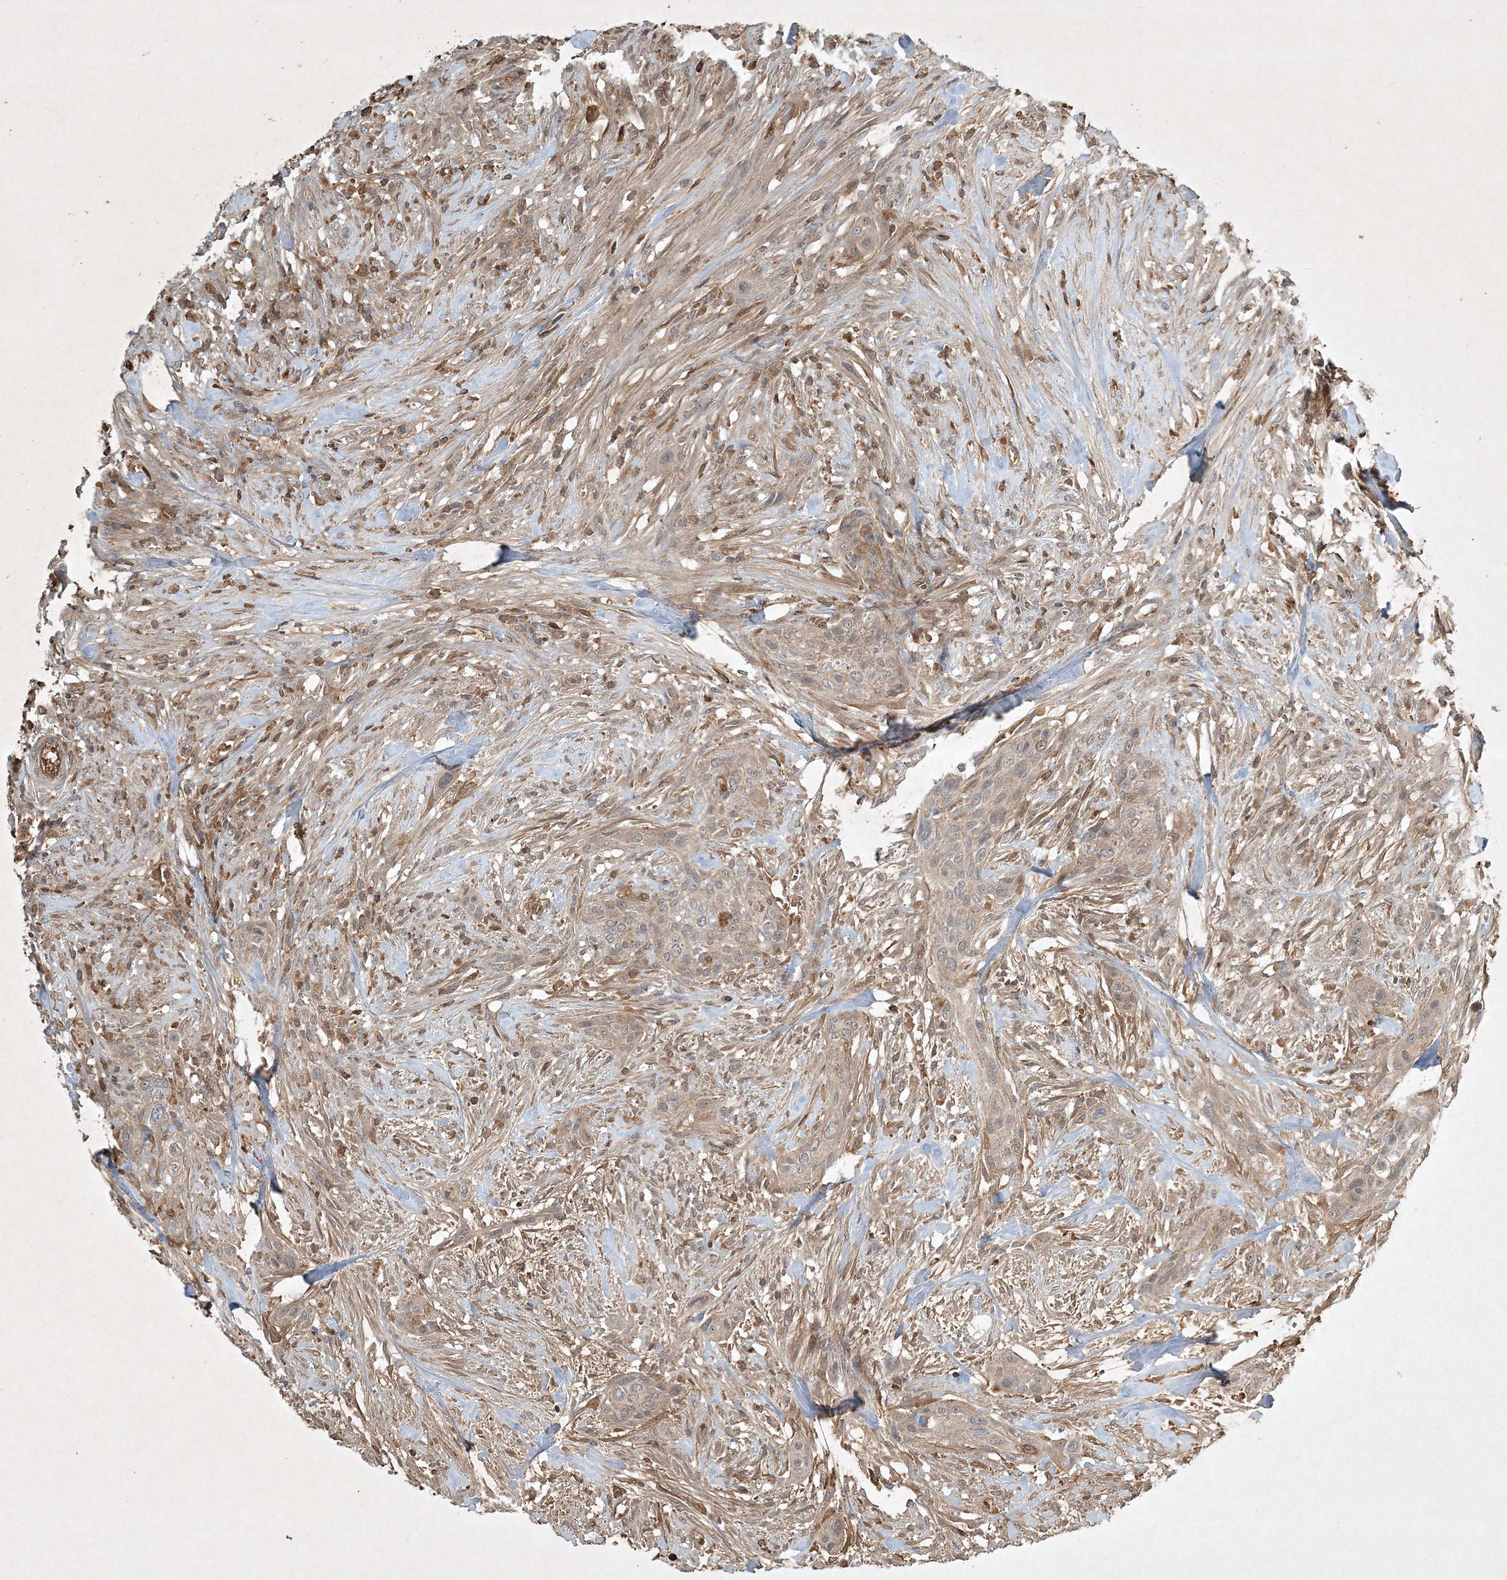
{"staining": {"intensity": "negative", "quantity": "none", "location": "none"}, "tissue": "urothelial cancer", "cell_type": "Tumor cells", "image_type": "cancer", "snomed": [{"axis": "morphology", "description": "Urothelial carcinoma, High grade"}, {"axis": "topography", "description": "Urinary bladder"}], "caption": "Immunohistochemistry micrograph of urothelial cancer stained for a protein (brown), which displays no expression in tumor cells.", "gene": "TNFAIP6", "patient": {"sex": "male", "age": 35}}